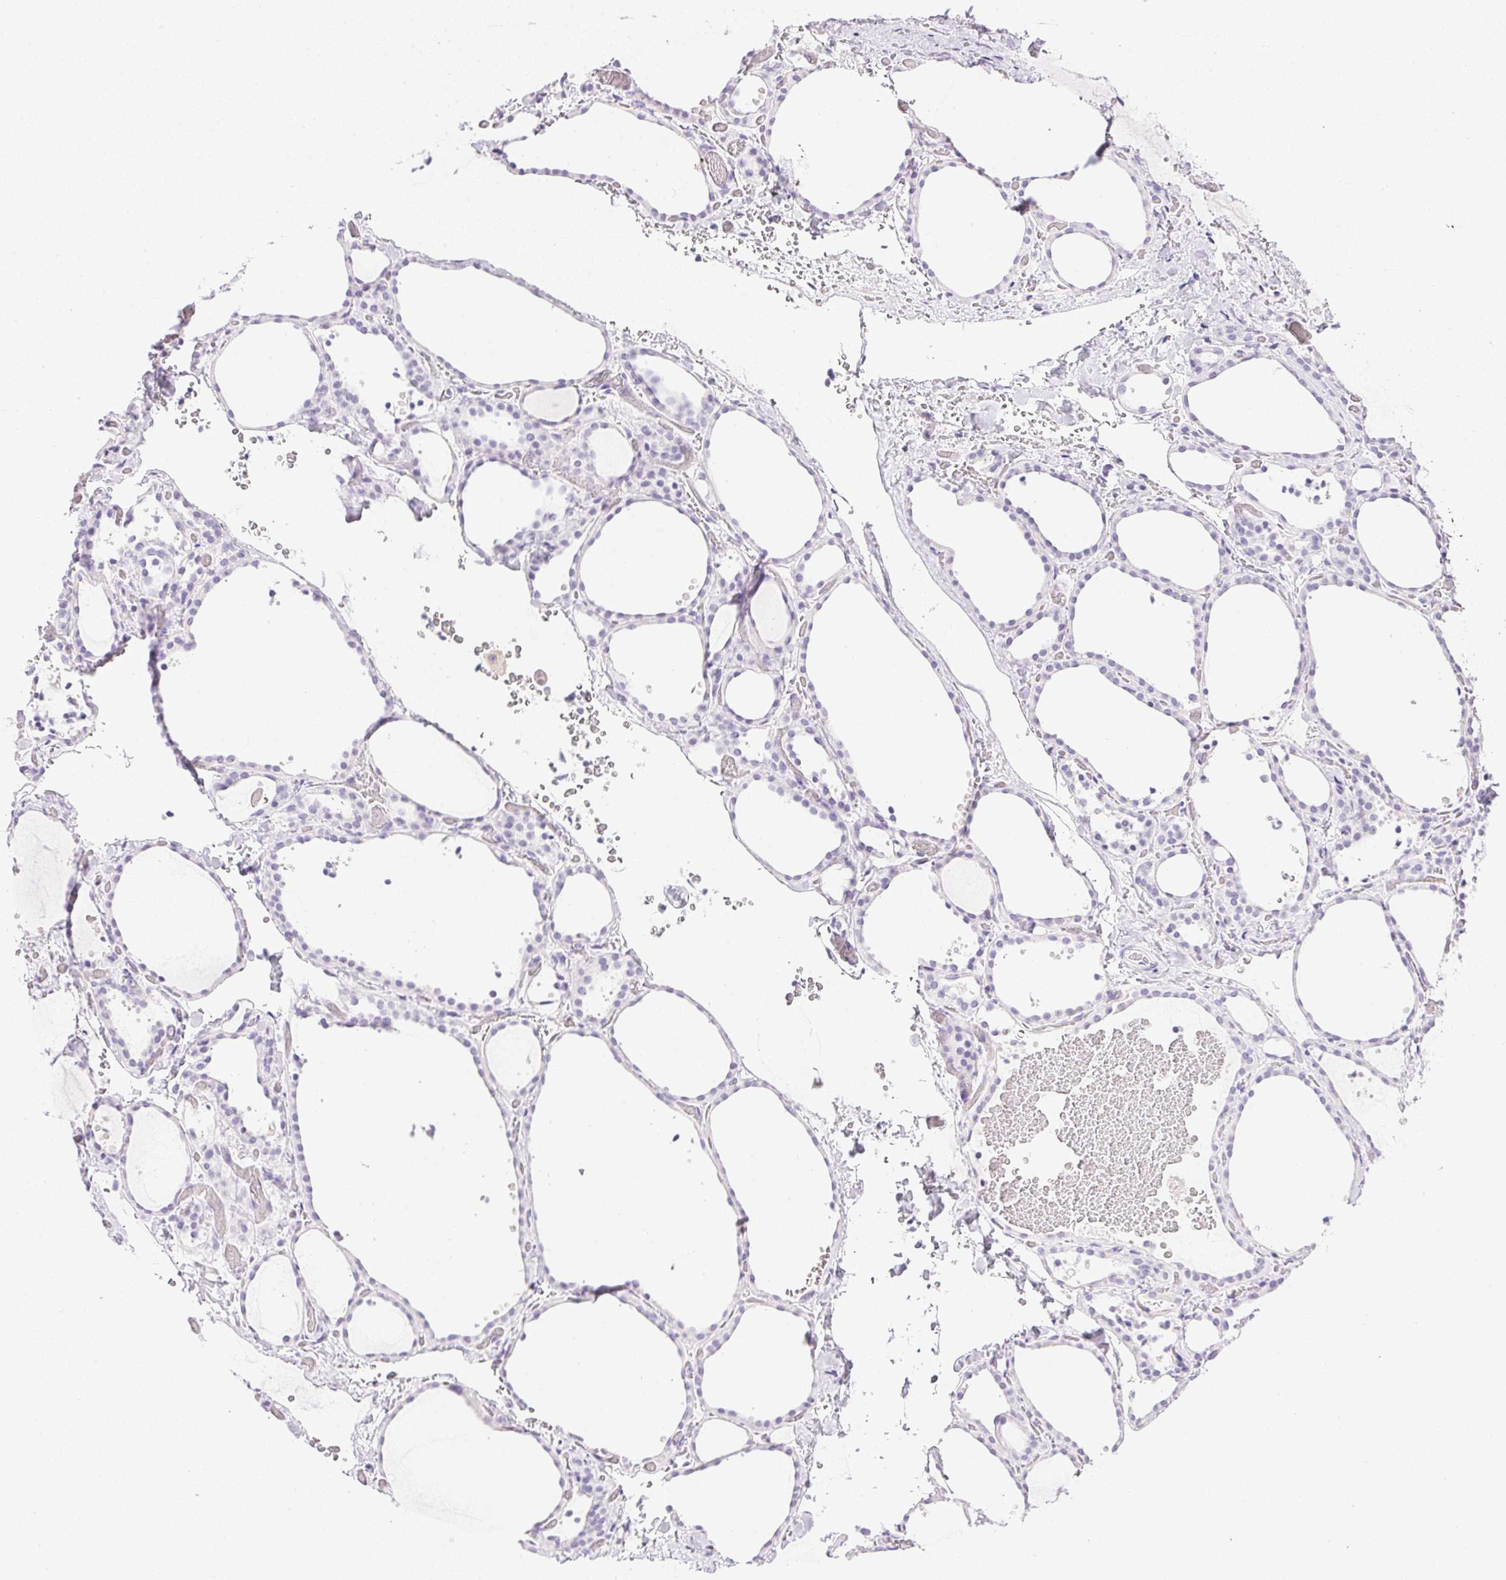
{"staining": {"intensity": "negative", "quantity": "none", "location": "none"}, "tissue": "thyroid gland", "cell_type": "Glandular cells", "image_type": "normal", "snomed": [{"axis": "morphology", "description": "Normal tissue, NOS"}, {"axis": "topography", "description": "Thyroid gland"}], "caption": "The image demonstrates no staining of glandular cells in normal thyroid gland. (DAB immunohistochemistry (IHC) with hematoxylin counter stain).", "gene": "CPB1", "patient": {"sex": "female", "age": 36}}